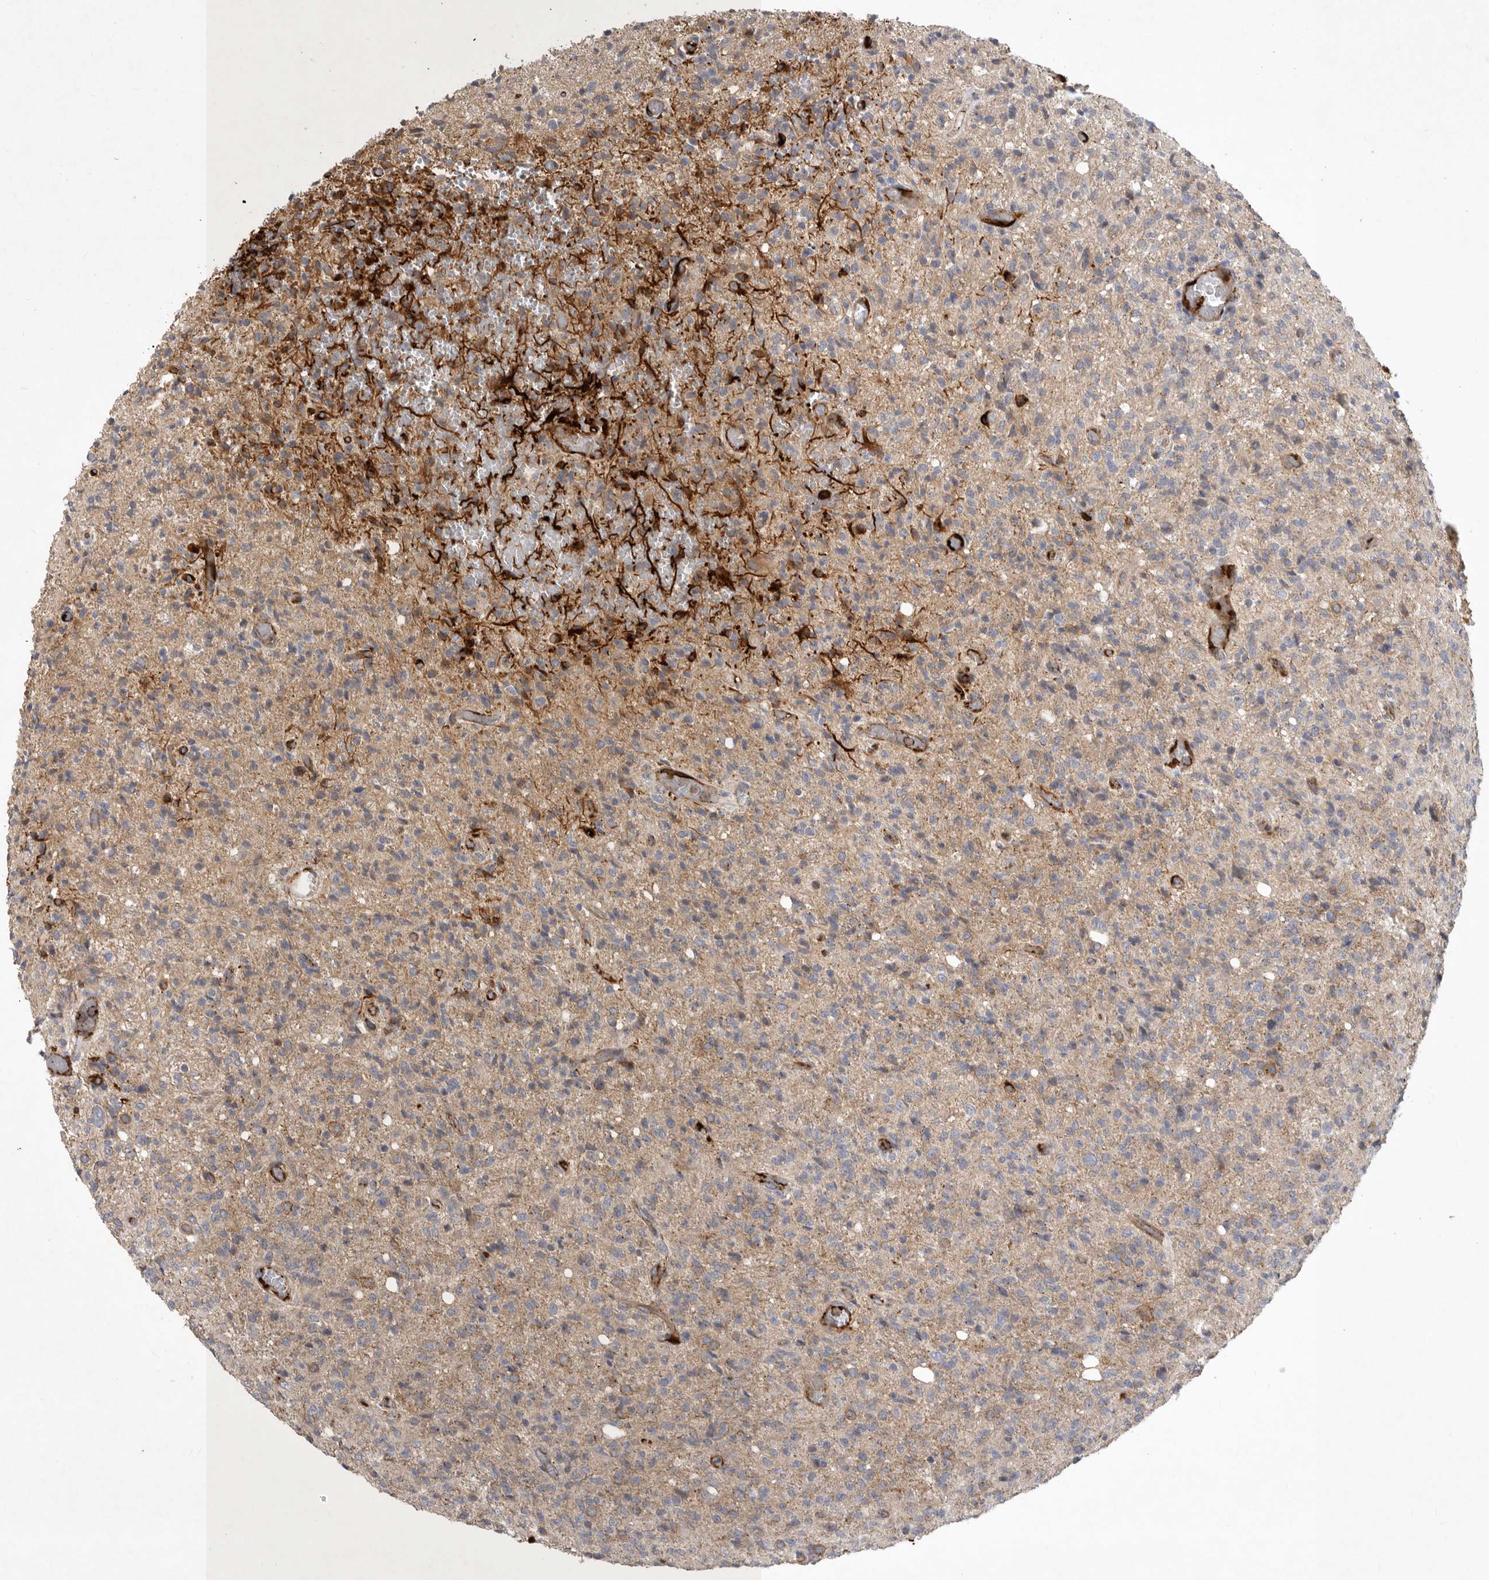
{"staining": {"intensity": "negative", "quantity": "none", "location": "none"}, "tissue": "glioma", "cell_type": "Tumor cells", "image_type": "cancer", "snomed": [{"axis": "morphology", "description": "Glioma, malignant, High grade"}, {"axis": "topography", "description": "Brain"}], "caption": "An immunohistochemistry (IHC) histopathology image of glioma is shown. There is no staining in tumor cells of glioma. (DAB immunohistochemistry (IHC) visualized using brightfield microscopy, high magnification).", "gene": "MLPH", "patient": {"sex": "female", "age": 57}}